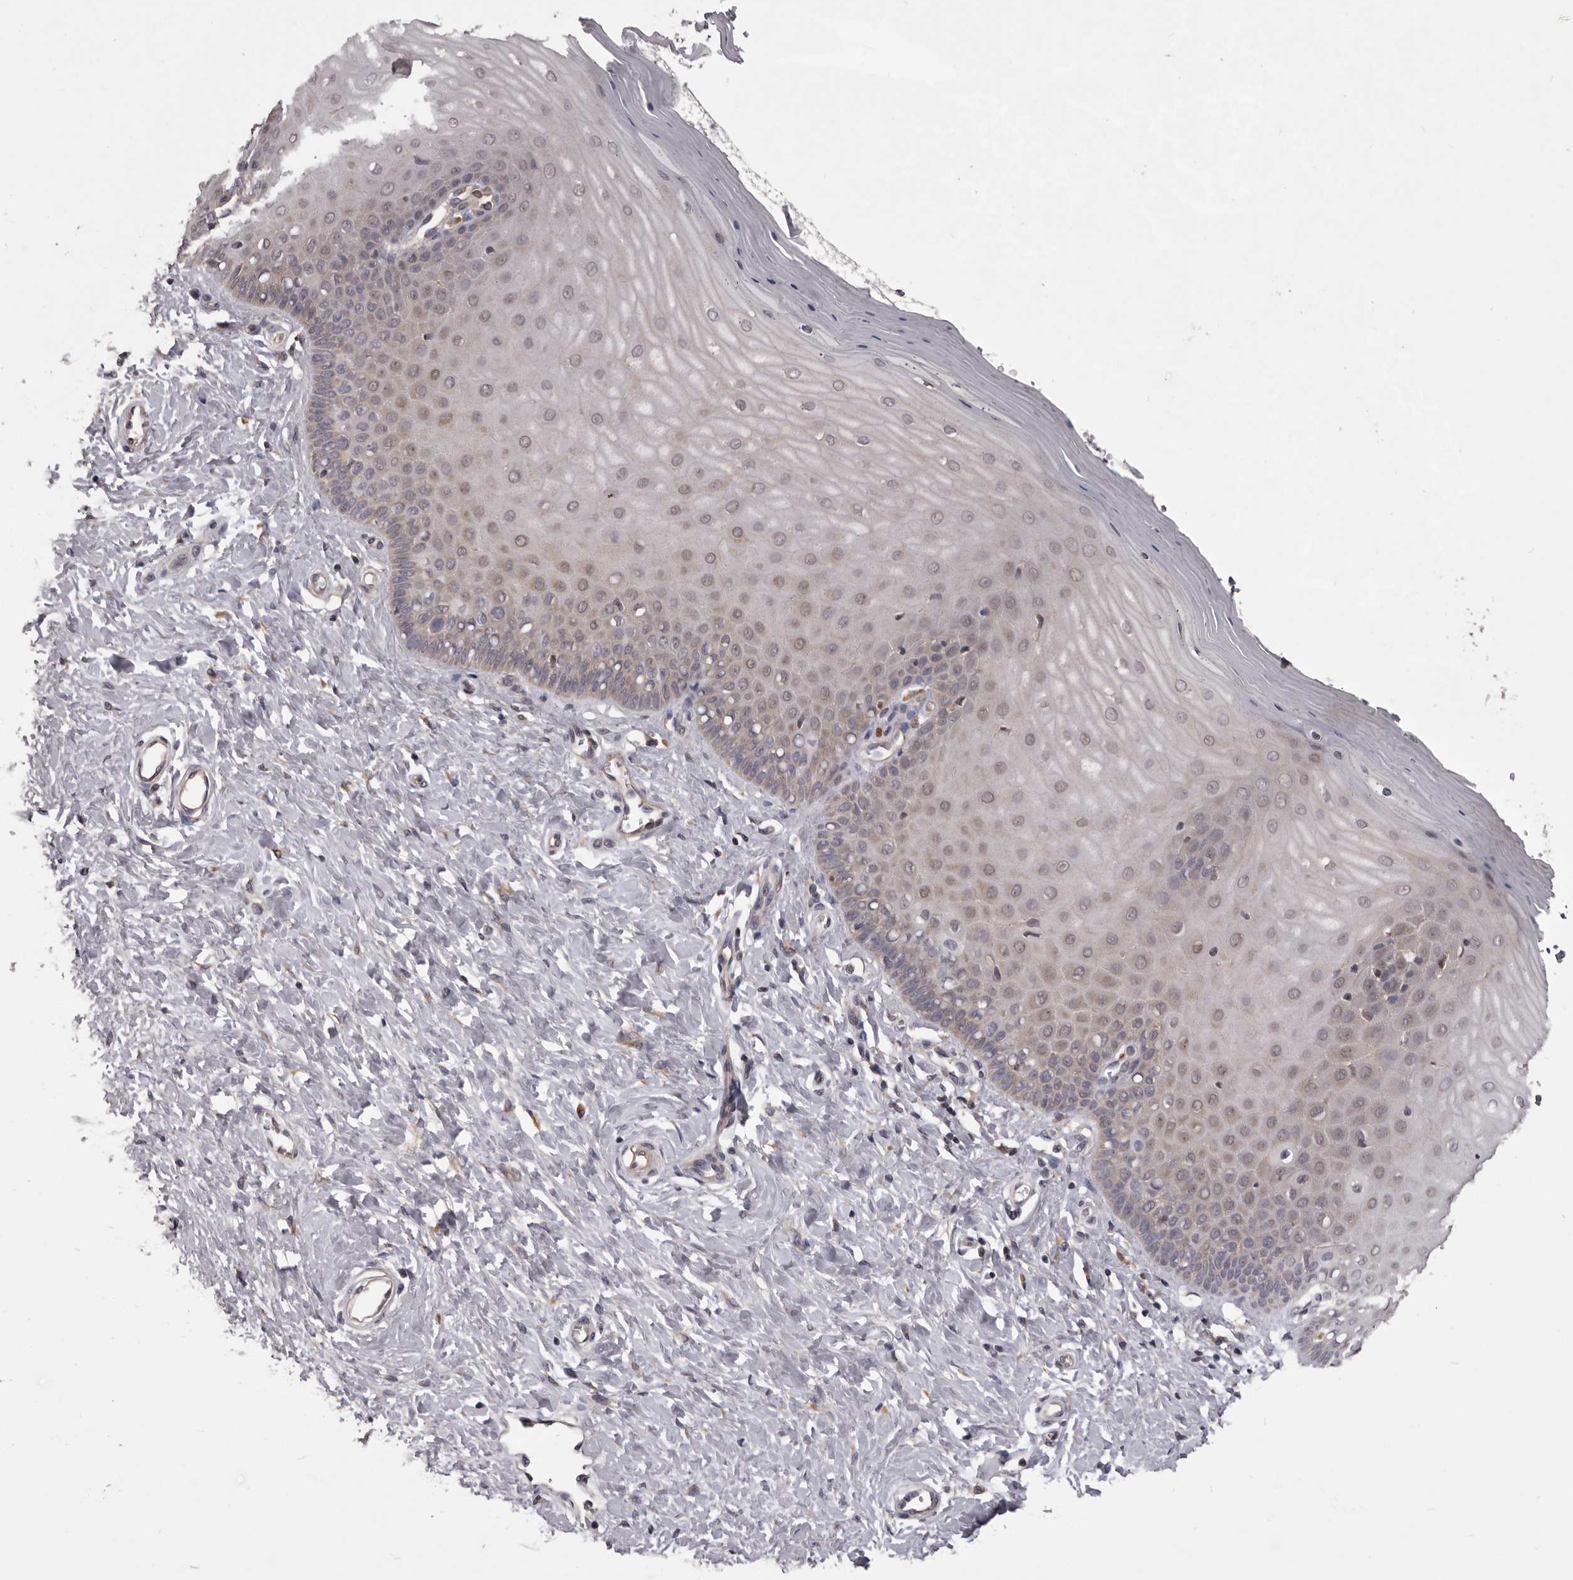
{"staining": {"intensity": "weak", "quantity": "<25%", "location": "cytoplasmic/membranous"}, "tissue": "cervix", "cell_type": "Glandular cells", "image_type": "normal", "snomed": [{"axis": "morphology", "description": "Normal tissue, NOS"}, {"axis": "topography", "description": "Cervix"}], "caption": "The image exhibits no staining of glandular cells in unremarkable cervix.", "gene": "CELF3", "patient": {"sex": "female", "age": 55}}